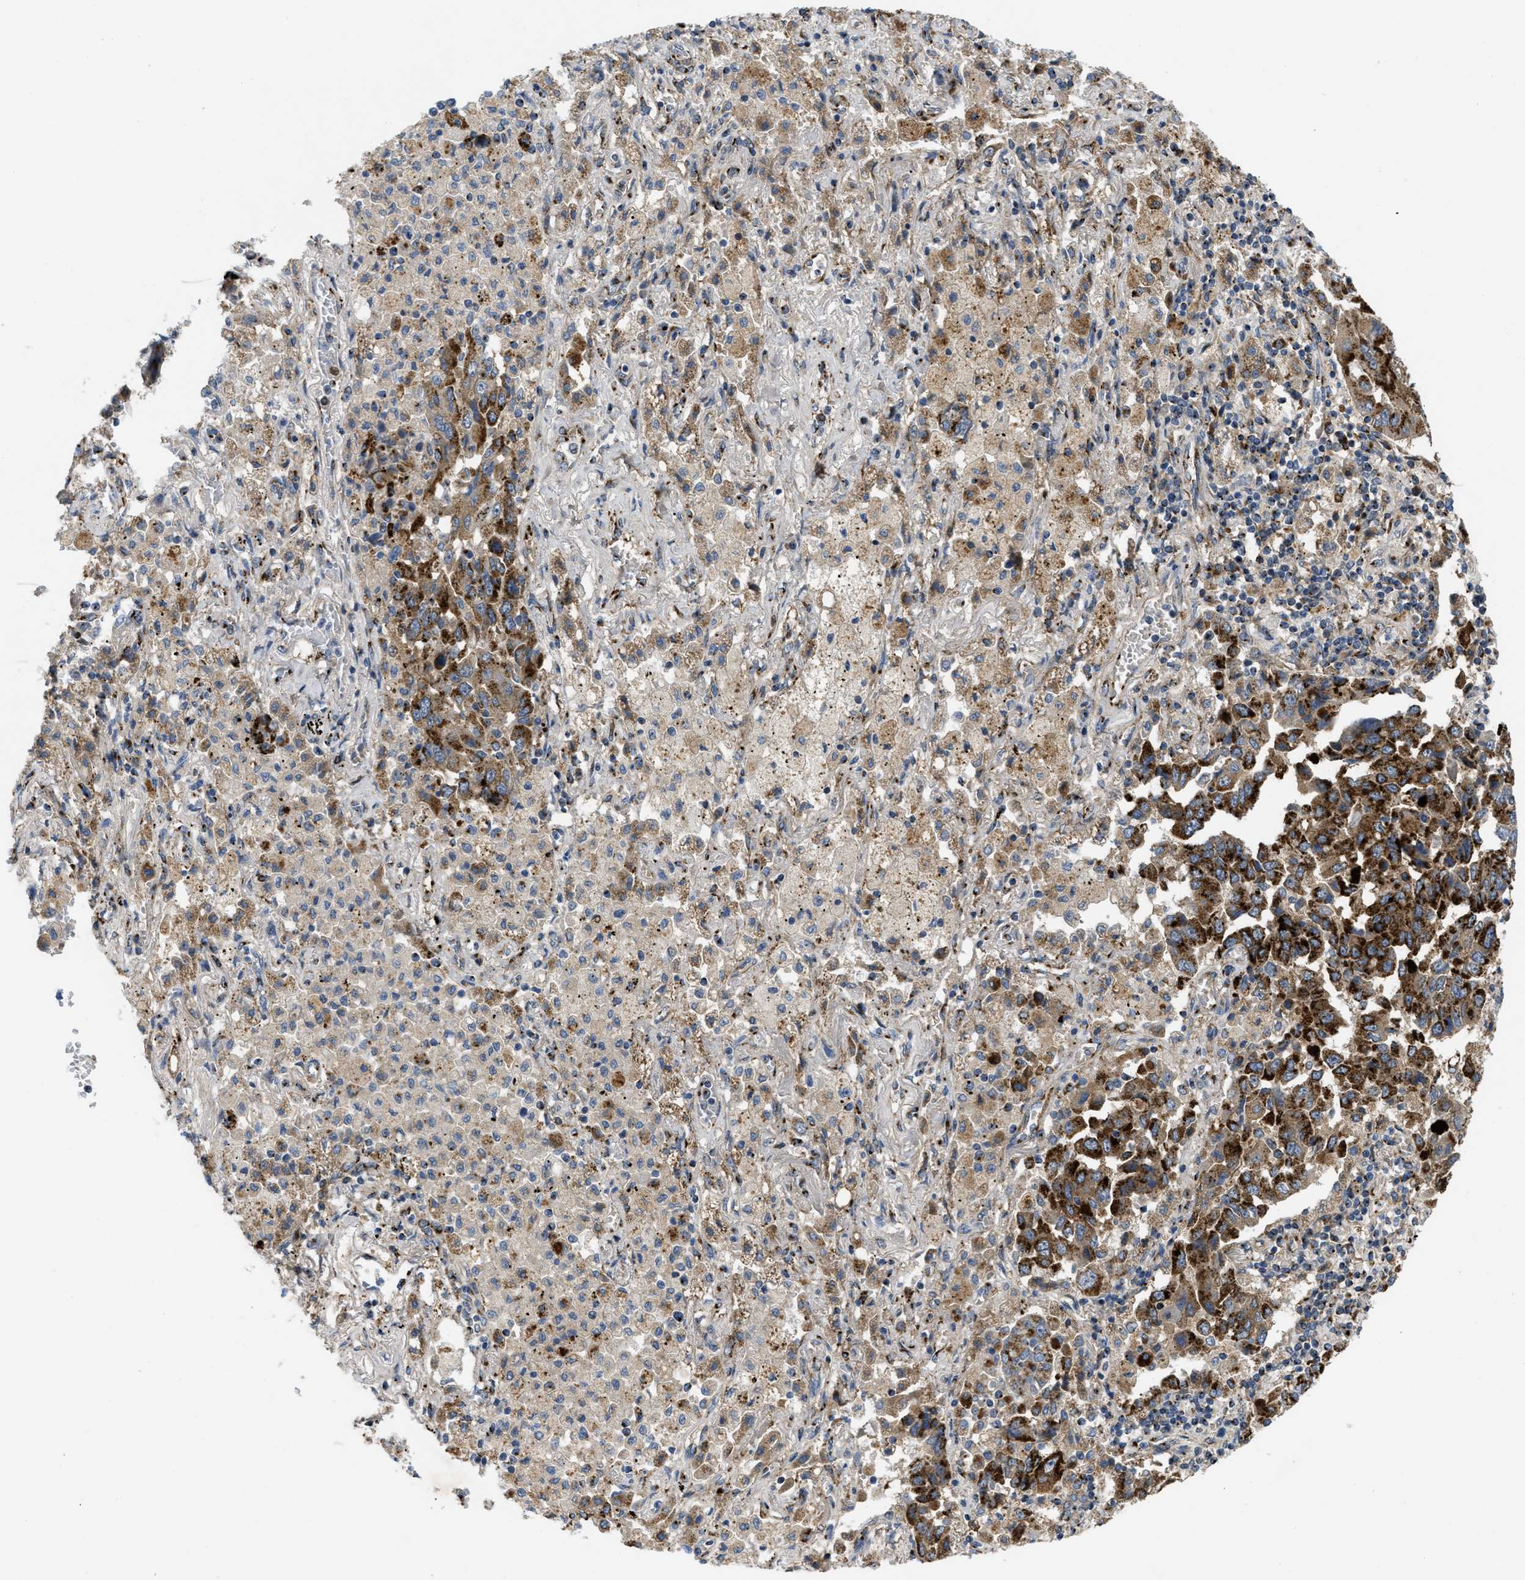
{"staining": {"intensity": "strong", "quantity": ">75%", "location": "cytoplasmic/membranous"}, "tissue": "lung cancer", "cell_type": "Tumor cells", "image_type": "cancer", "snomed": [{"axis": "morphology", "description": "Adenocarcinoma, NOS"}, {"axis": "topography", "description": "Lung"}], "caption": "Brown immunohistochemical staining in lung adenocarcinoma reveals strong cytoplasmic/membranous staining in about >75% of tumor cells. Using DAB (brown) and hematoxylin (blue) stains, captured at high magnification using brightfield microscopy.", "gene": "ZNF70", "patient": {"sex": "female", "age": 65}}